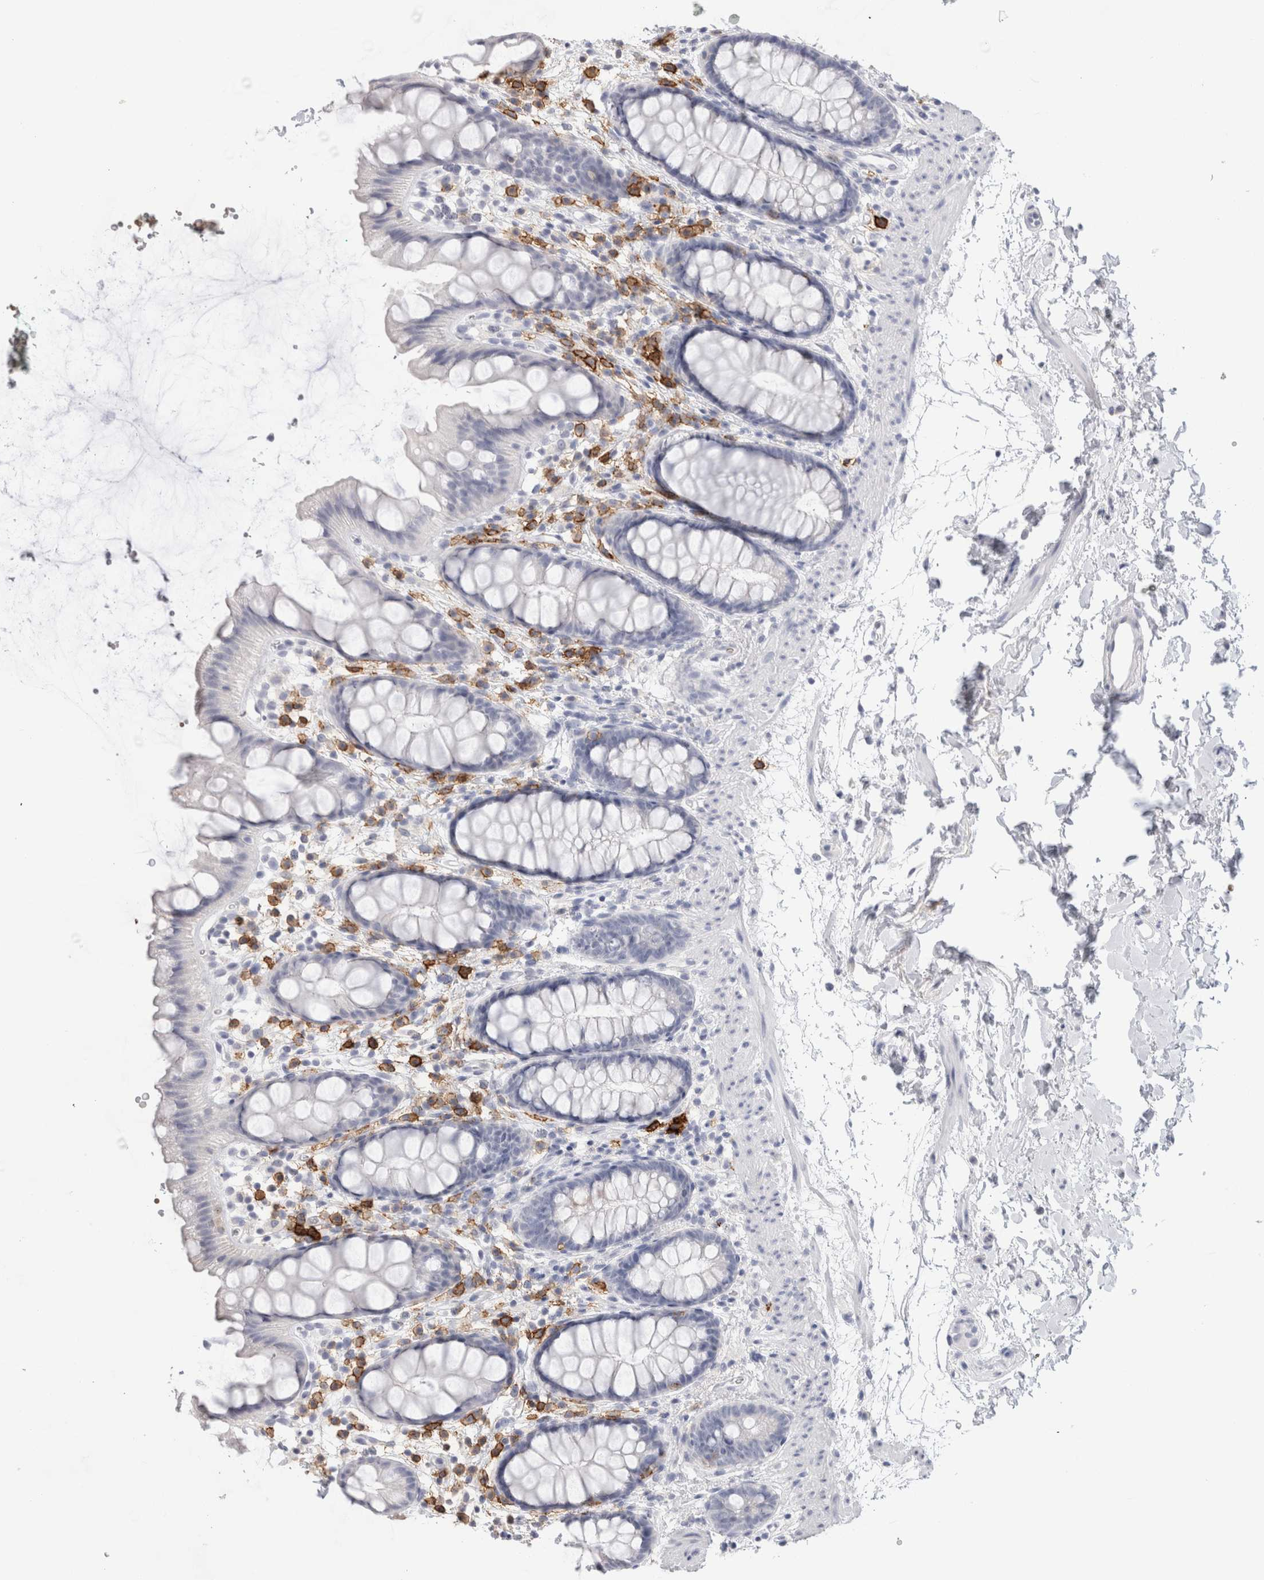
{"staining": {"intensity": "negative", "quantity": "none", "location": "none"}, "tissue": "rectum", "cell_type": "Glandular cells", "image_type": "normal", "snomed": [{"axis": "morphology", "description": "Normal tissue, NOS"}, {"axis": "topography", "description": "Rectum"}], "caption": "DAB immunohistochemical staining of normal human rectum exhibits no significant staining in glandular cells.", "gene": "CD38", "patient": {"sex": "female", "age": 65}}